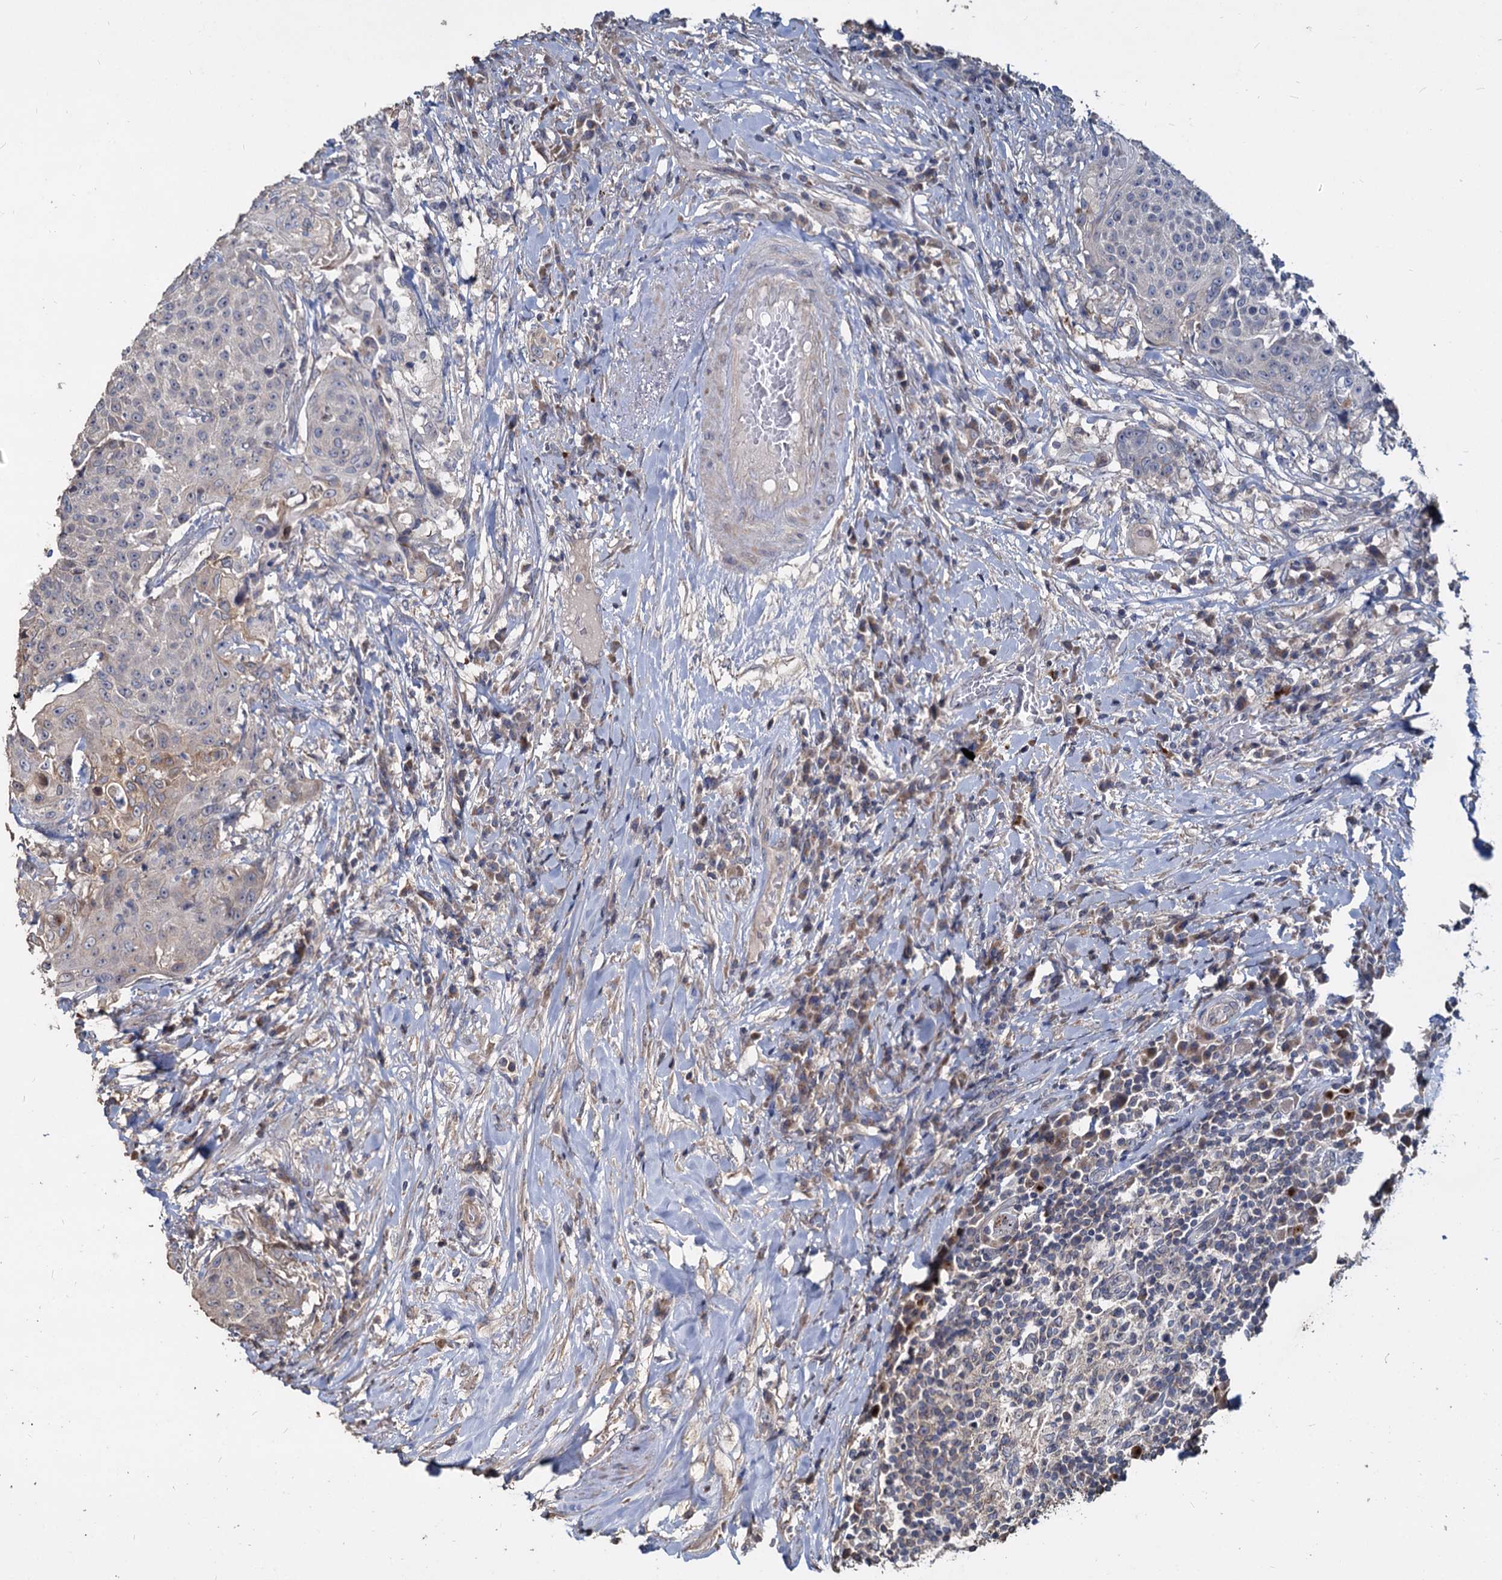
{"staining": {"intensity": "negative", "quantity": "none", "location": "none"}, "tissue": "urothelial cancer", "cell_type": "Tumor cells", "image_type": "cancer", "snomed": [{"axis": "morphology", "description": "Urothelial carcinoma, High grade"}, {"axis": "topography", "description": "Urinary bladder"}], "caption": "The IHC photomicrograph has no significant expression in tumor cells of urothelial cancer tissue. (DAB immunohistochemistry visualized using brightfield microscopy, high magnification).", "gene": "DEPDC4", "patient": {"sex": "female", "age": 63}}